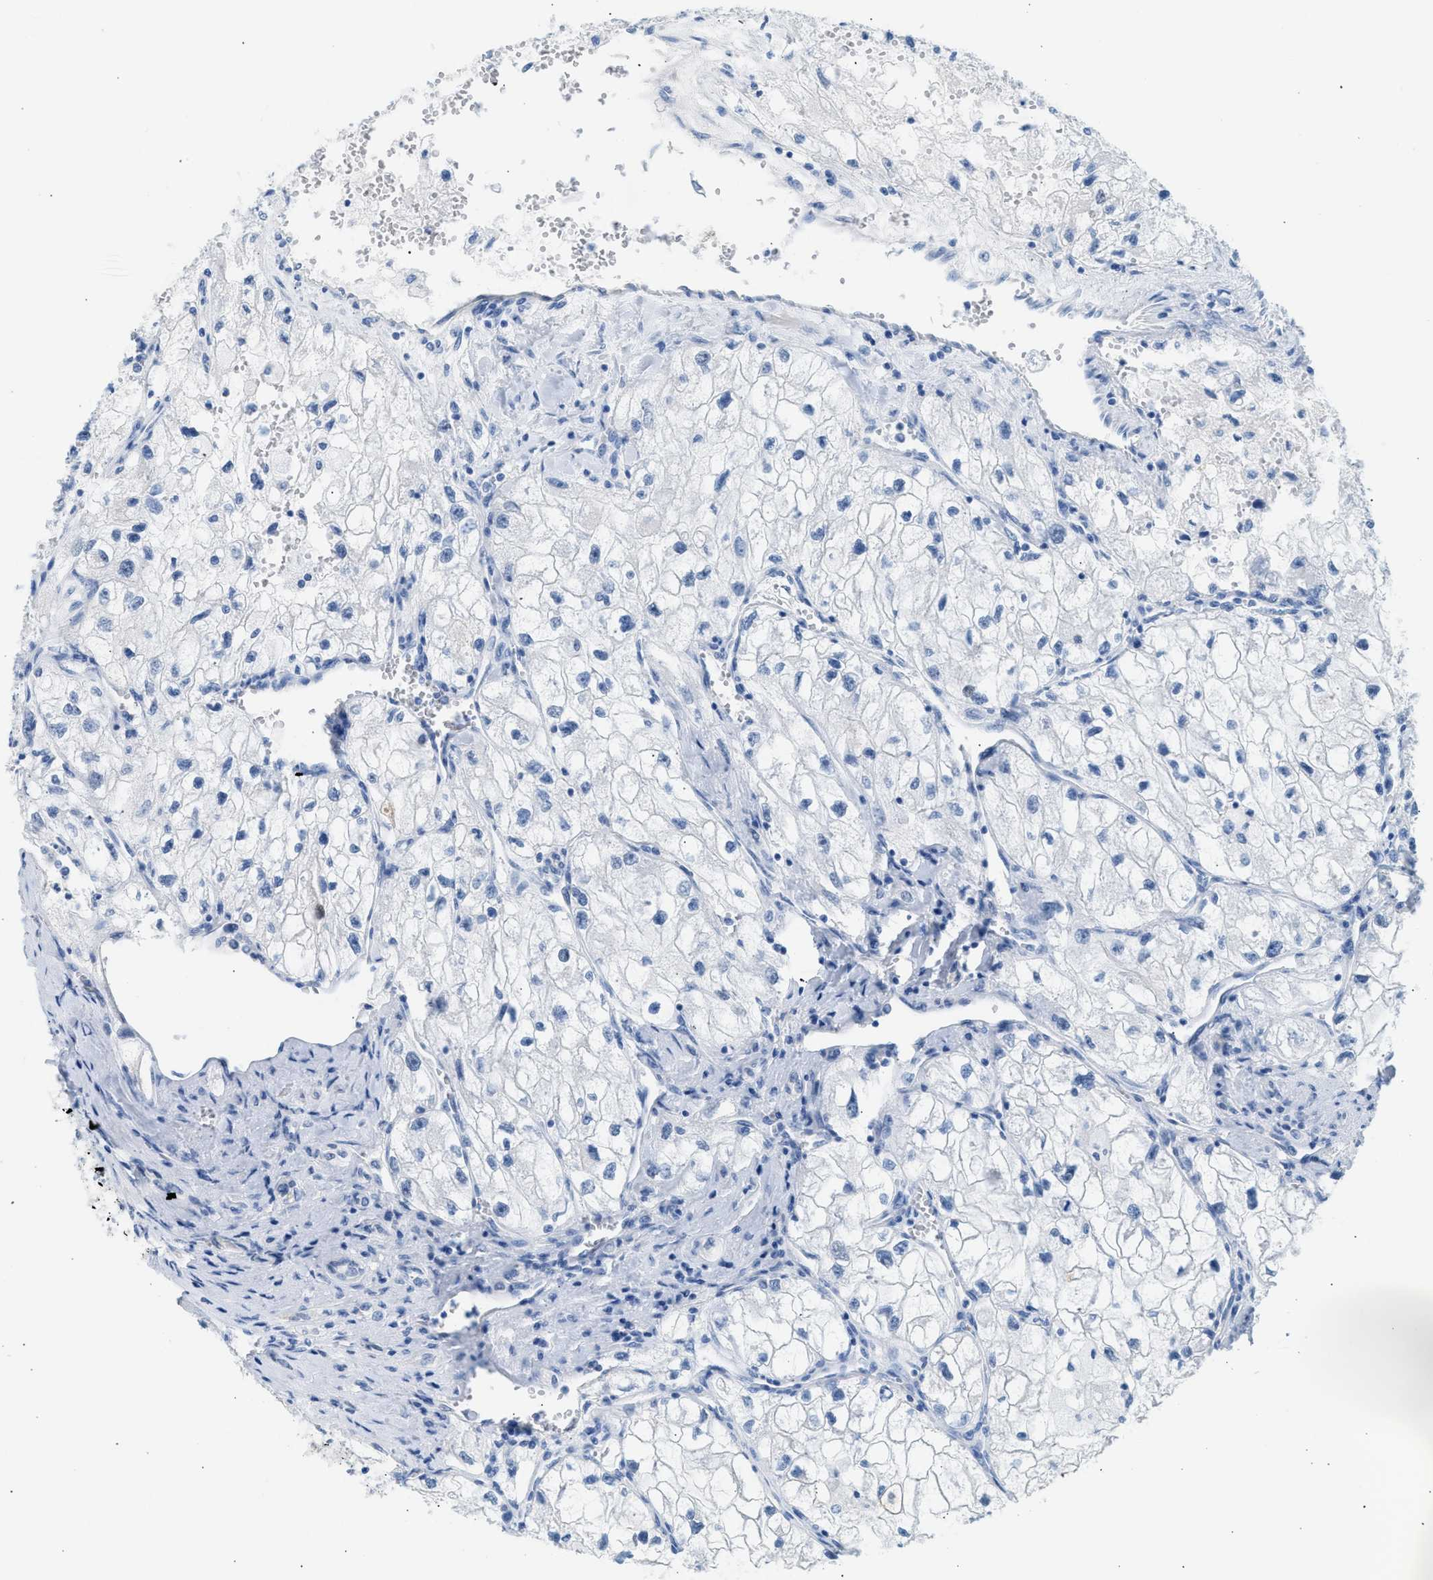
{"staining": {"intensity": "negative", "quantity": "none", "location": "none"}, "tissue": "renal cancer", "cell_type": "Tumor cells", "image_type": "cancer", "snomed": [{"axis": "morphology", "description": "Adenocarcinoma, NOS"}, {"axis": "topography", "description": "Kidney"}], "caption": "Immunohistochemical staining of renal cancer reveals no significant positivity in tumor cells. Brightfield microscopy of IHC stained with DAB (3,3'-diaminobenzidine) (brown) and hematoxylin (blue), captured at high magnification.", "gene": "SPAM1", "patient": {"sex": "female", "age": 70}}